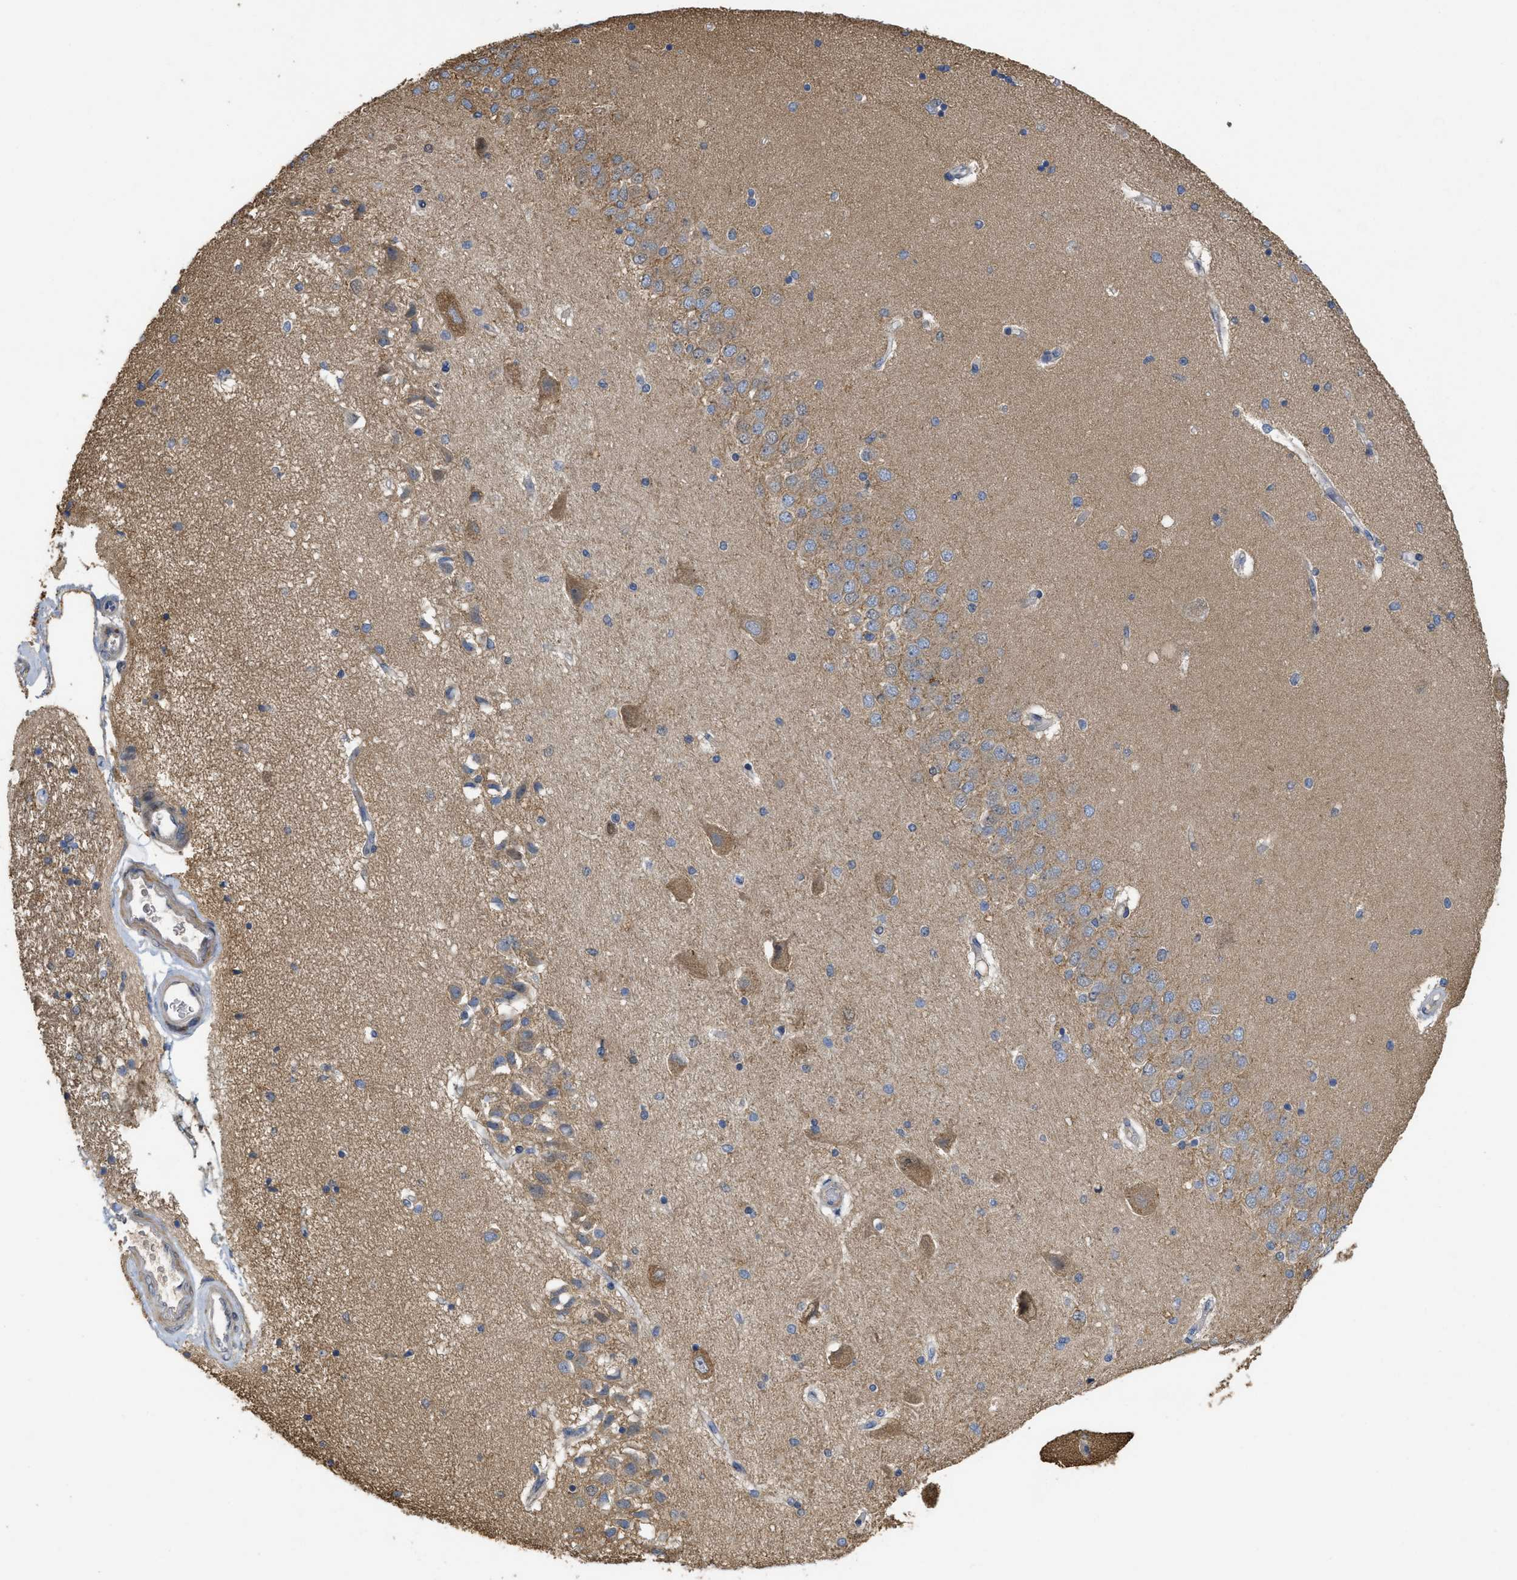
{"staining": {"intensity": "weak", "quantity": "<25%", "location": "cytoplasmic/membranous"}, "tissue": "hippocampus", "cell_type": "Glial cells", "image_type": "normal", "snomed": [{"axis": "morphology", "description": "Normal tissue, NOS"}, {"axis": "topography", "description": "Hippocampus"}], "caption": "This is an IHC histopathology image of benign hippocampus. There is no expression in glial cells.", "gene": "CDPF1", "patient": {"sex": "female", "age": 54}}